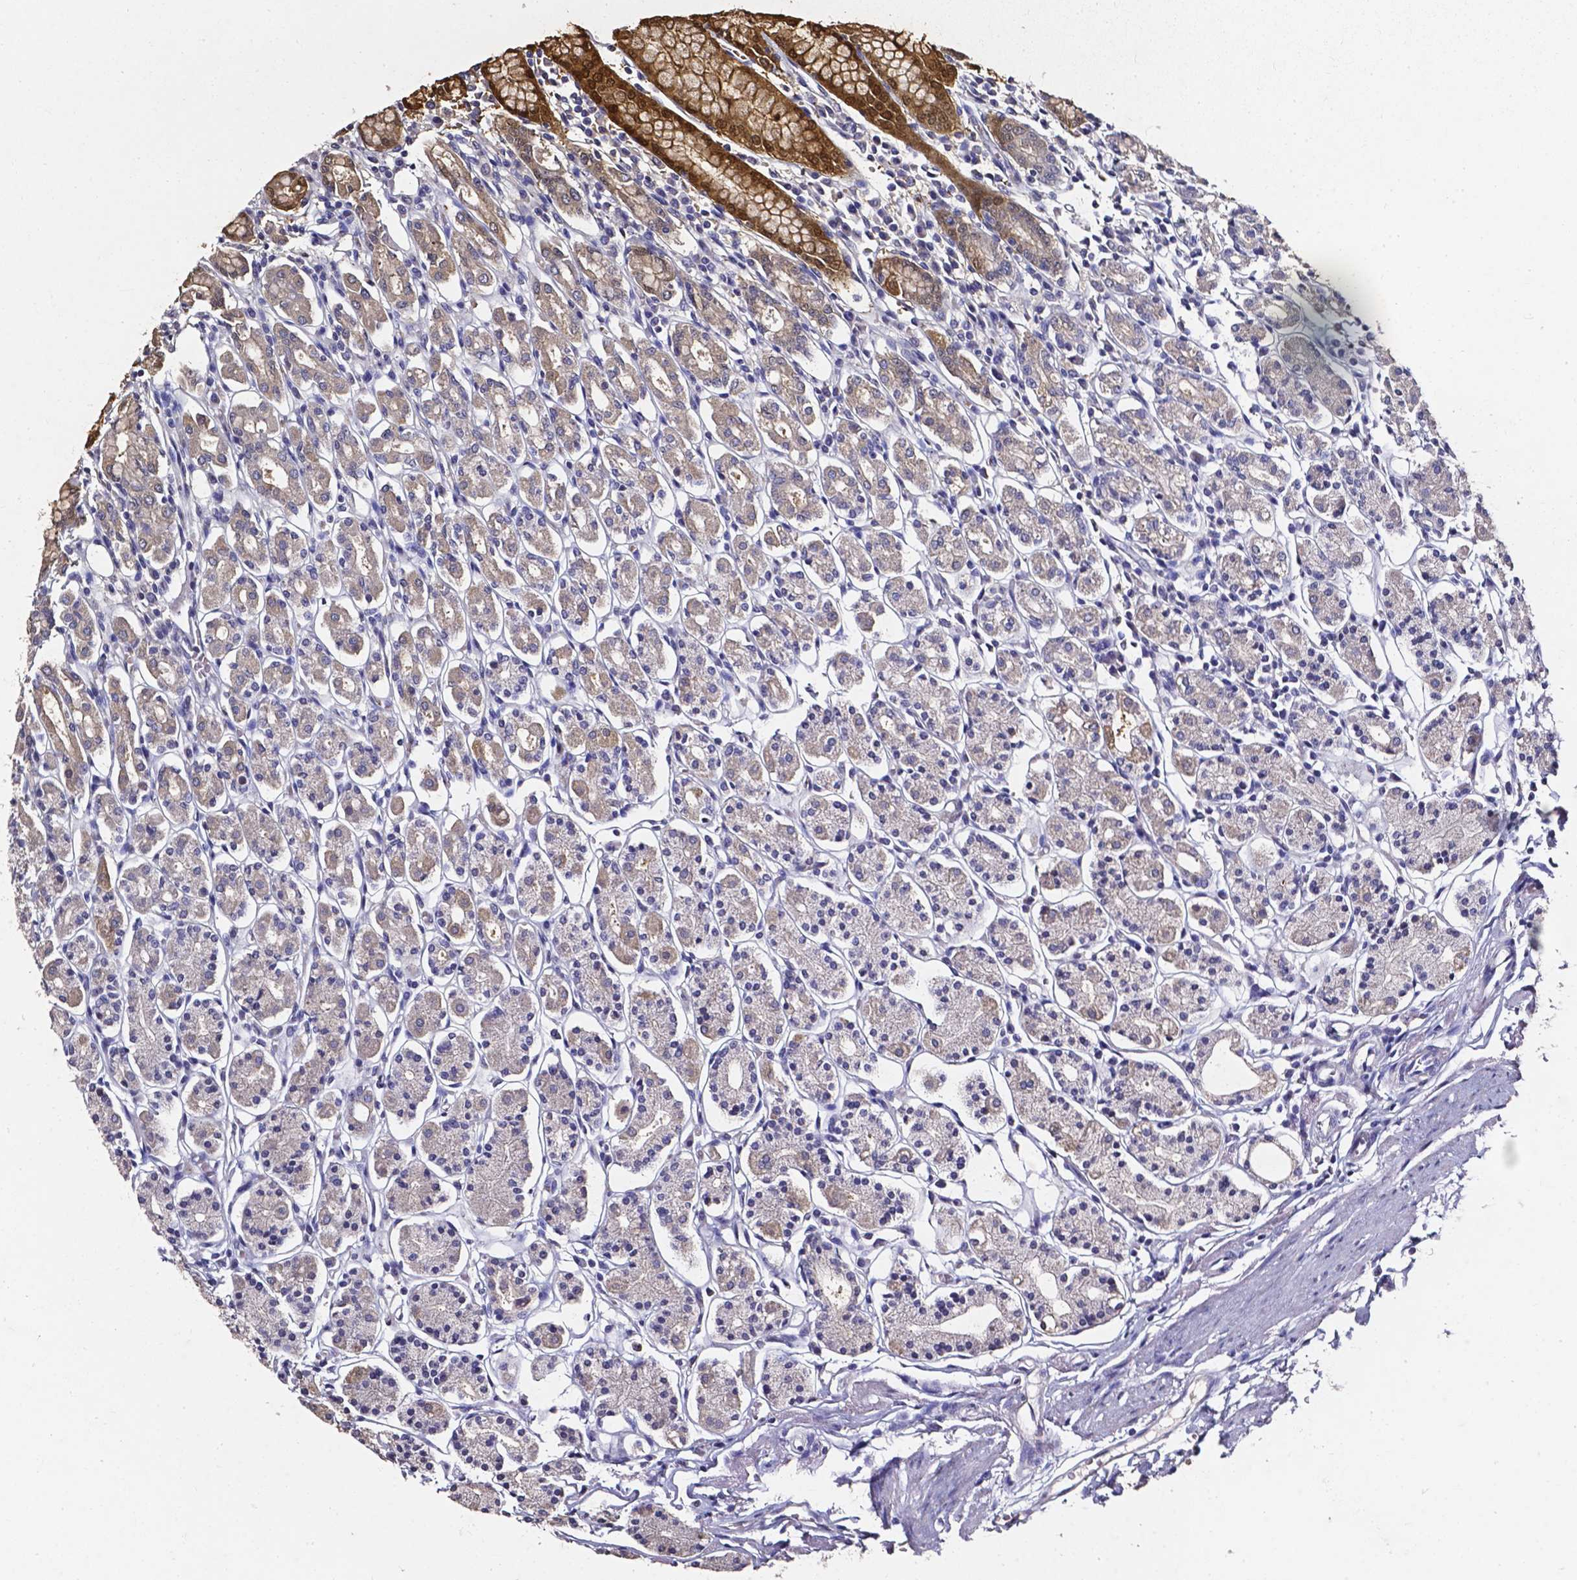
{"staining": {"intensity": "moderate", "quantity": "25%-75%", "location": "cytoplasmic/membranous,nuclear"}, "tissue": "stomach", "cell_type": "Glandular cells", "image_type": "normal", "snomed": [{"axis": "morphology", "description": "Normal tissue, NOS"}, {"axis": "topography", "description": "Stomach, upper"}, {"axis": "topography", "description": "Stomach"}], "caption": "High-magnification brightfield microscopy of unremarkable stomach stained with DAB (brown) and counterstained with hematoxylin (blue). glandular cells exhibit moderate cytoplasmic/membranous,nuclear expression is seen in about25%-75% of cells. (DAB = brown stain, brightfield microscopy at high magnification).", "gene": "AKR1B10", "patient": {"sex": "male", "age": 62}}